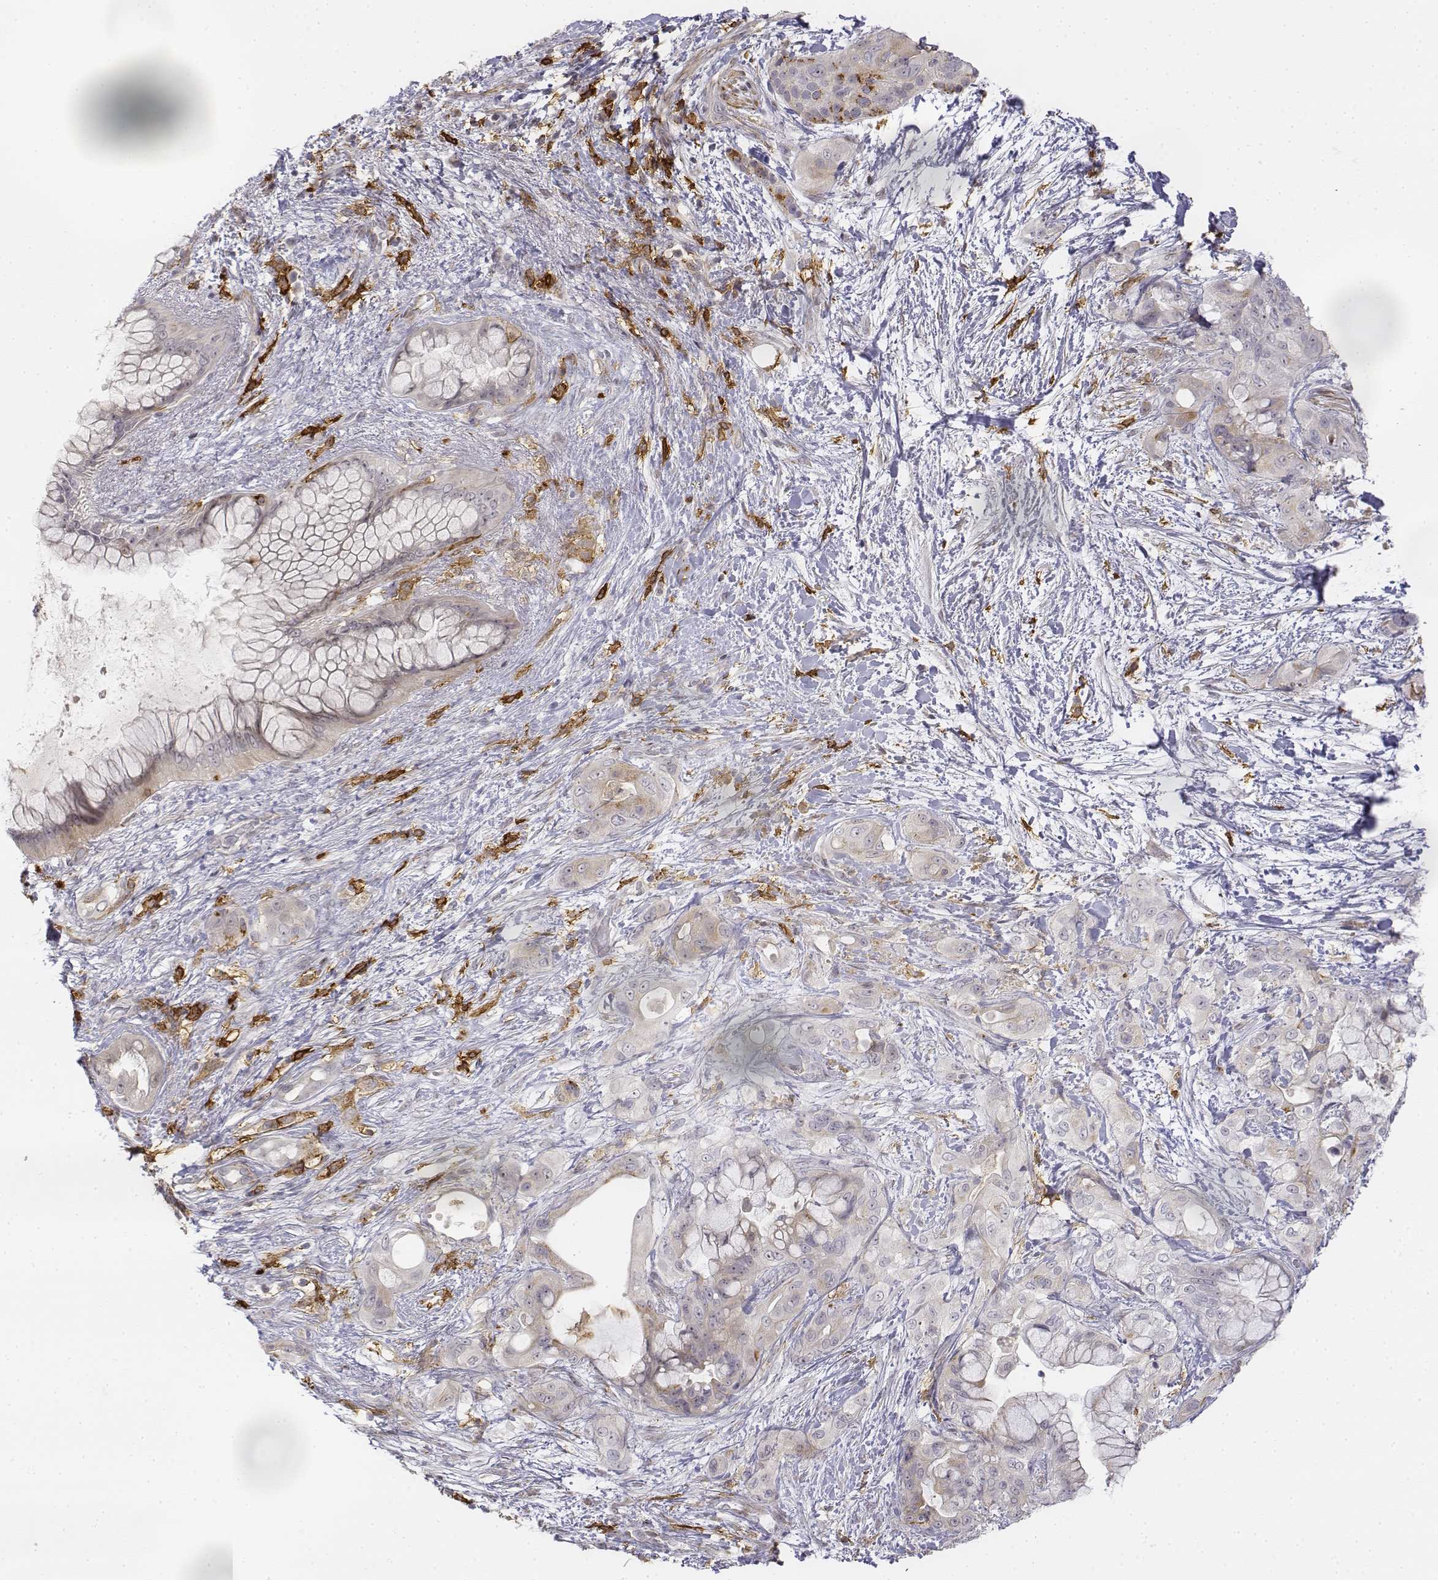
{"staining": {"intensity": "weak", "quantity": "<25%", "location": "cytoplasmic/membranous"}, "tissue": "pancreatic cancer", "cell_type": "Tumor cells", "image_type": "cancer", "snomed": [{"axis": "morphology", "description": "Adenocarcinoma, NOS"}, {"axis": "topography", "description": "Pancreas"}], "caption": "Image shows no significant protein positivity in tumor cells of pancreatic cancer. (DAB (3,3'-diaminobenzidine) immunohistochemistry with hematoxylin counter stain).", "gene": "CD14", "patient": {"sex": "male", "age": 71}}